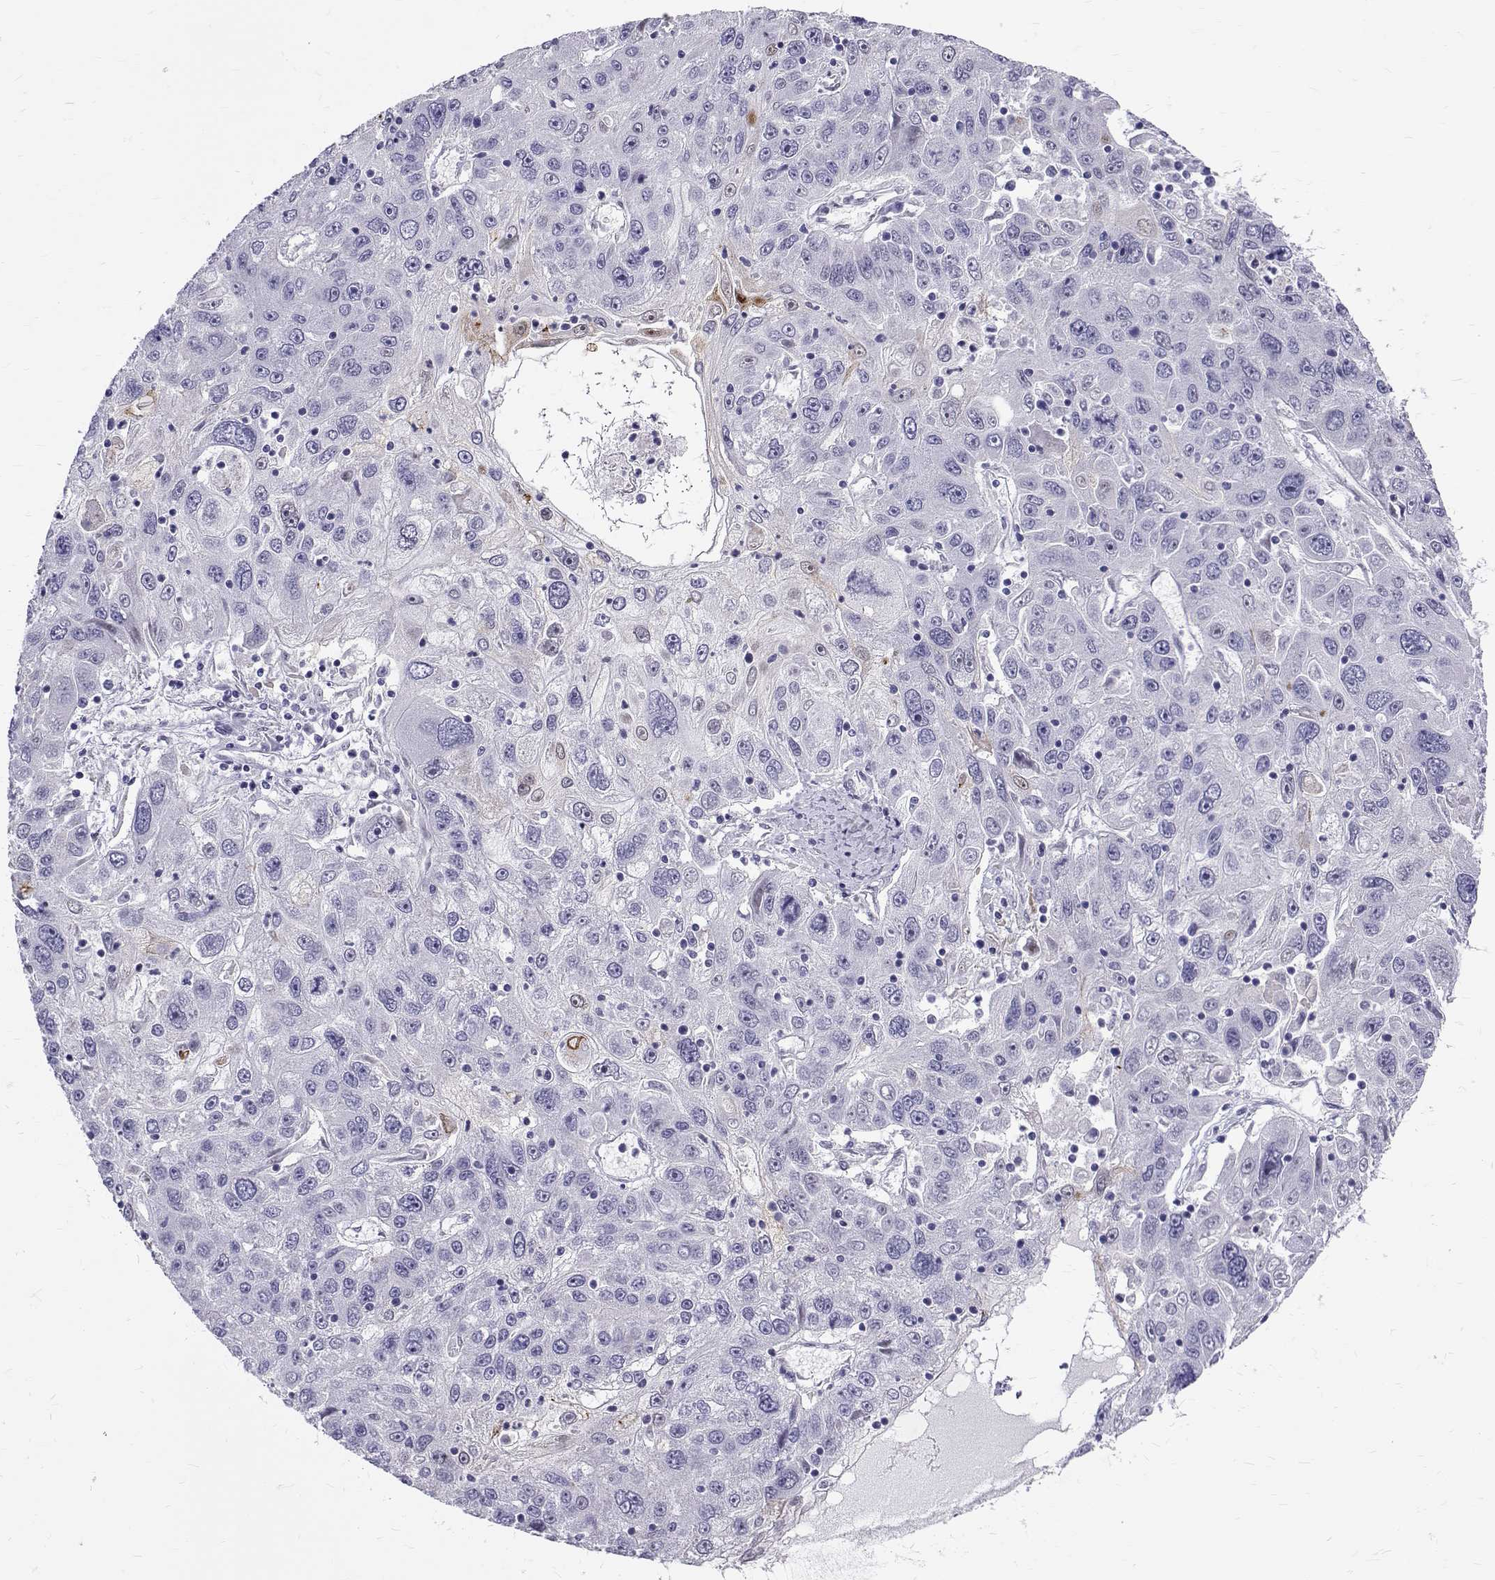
{"staining": {"intensity": "negative", "quantity": "none", "location": "none"}, "tissue": "stomach cancer", "cell_type": "Tumor cells", "image_type": "cancer", "snomed": [{"axis": "morphology", "description": "Adenocarcinoma, NOS"}, {"axis": "topography", "description": "Stomach"}], "caption": "A high-resolution photomicrograph shows immunohistochemistry staining of stomach cancer, which shows no significant positivity in tumor cells.", "gene": "IGSF1", "patient": {"sex": "male", "age": 56}}